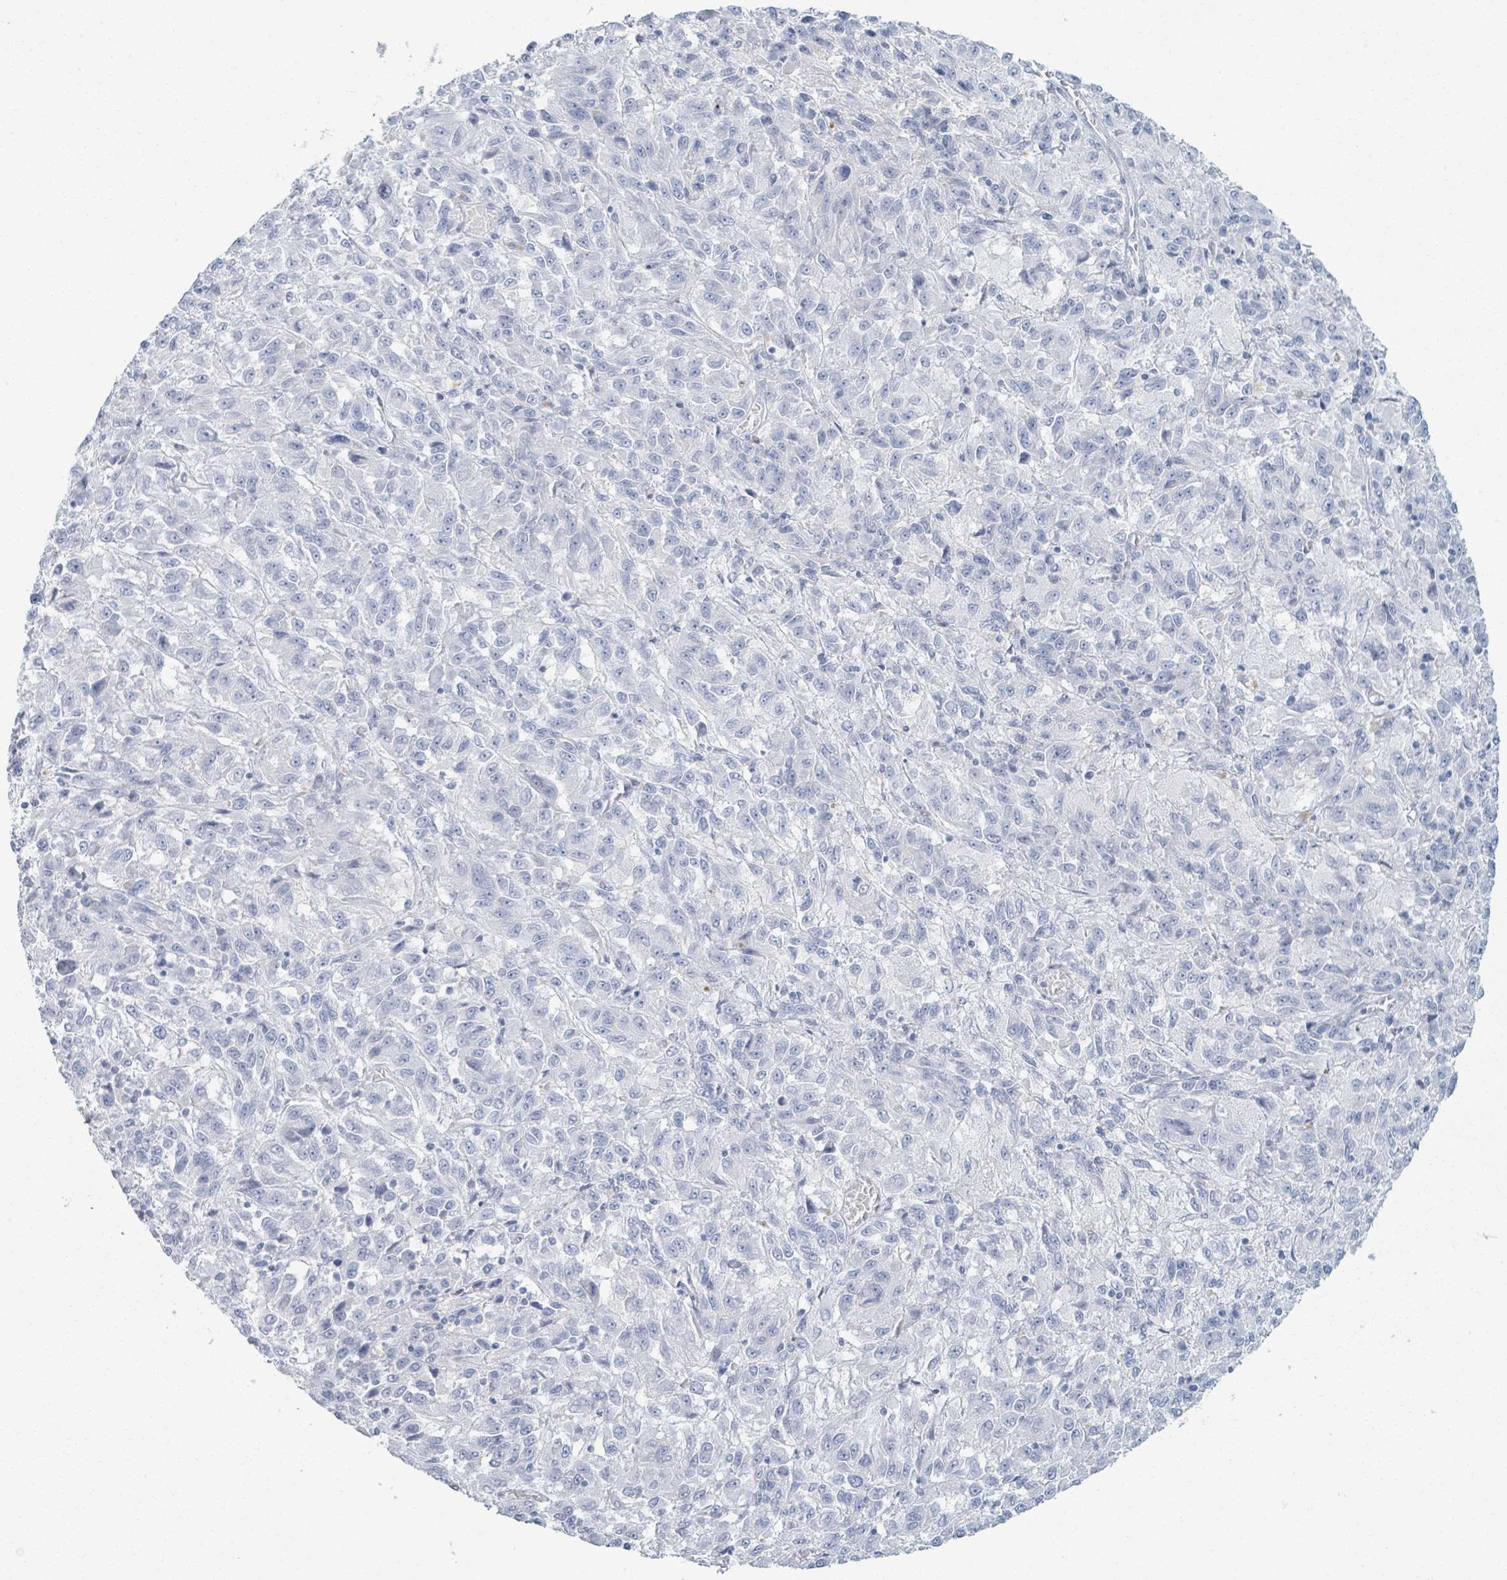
{"staining": {"intensity": "negative", "quantity": "none", "location": "none"}, "tissue": "melanoma", "cell_type": "Tumor cells", "image_type": "cancer", "snomed": [{"axis": "morphology", "description": "Malignant melanoma, Metastatic site"}, {"axis": "topography", "description": "Lung"}], "caption": "This is an immunohistochemistry micrograph of malignant melanoma (metastatic site). There is no positivity in tumor cells.", "gene": "DEFA4", "patient": {"sex": "male", "age": 64}}